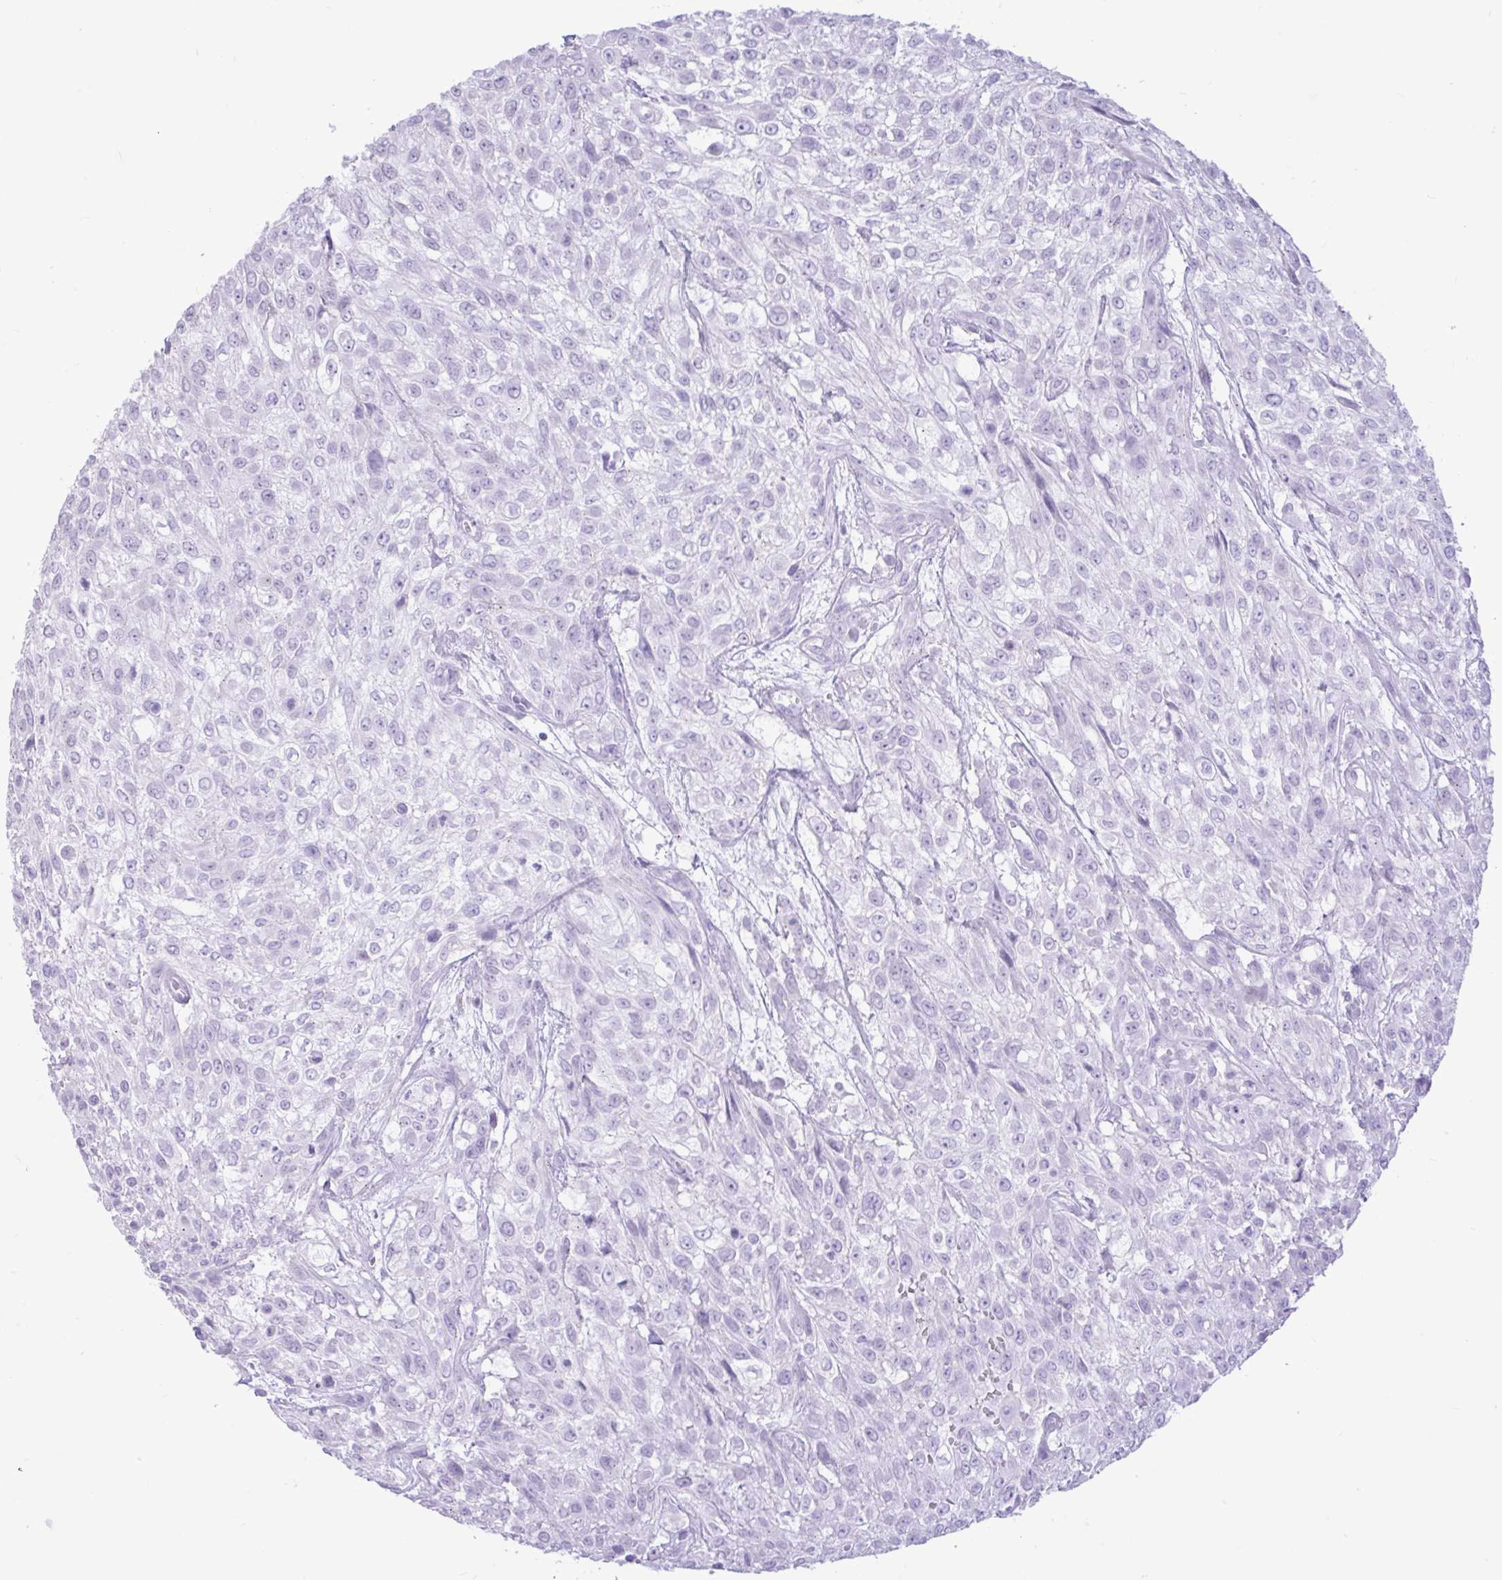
{"staining": {"intensity": "negative", "quantity": "none", "location": "none"}, "tissue": "urothelial cancer", "cell_type": "Tumor cells", "image_type": "cancer", "snomed": [{"axis": "morphology", "description": "Urothelial carcinoma, High grade"}, {"axis": "topography", "description": "Urinary bladder"}], "caption": "Protein analysis of high-grade urothelial carcinoma shows no significant expression in tumor cells. (DAB immunohistochemistry, high magnification).", "gene": "REEP1", "patient": {"sex": "male", "age": 57}}